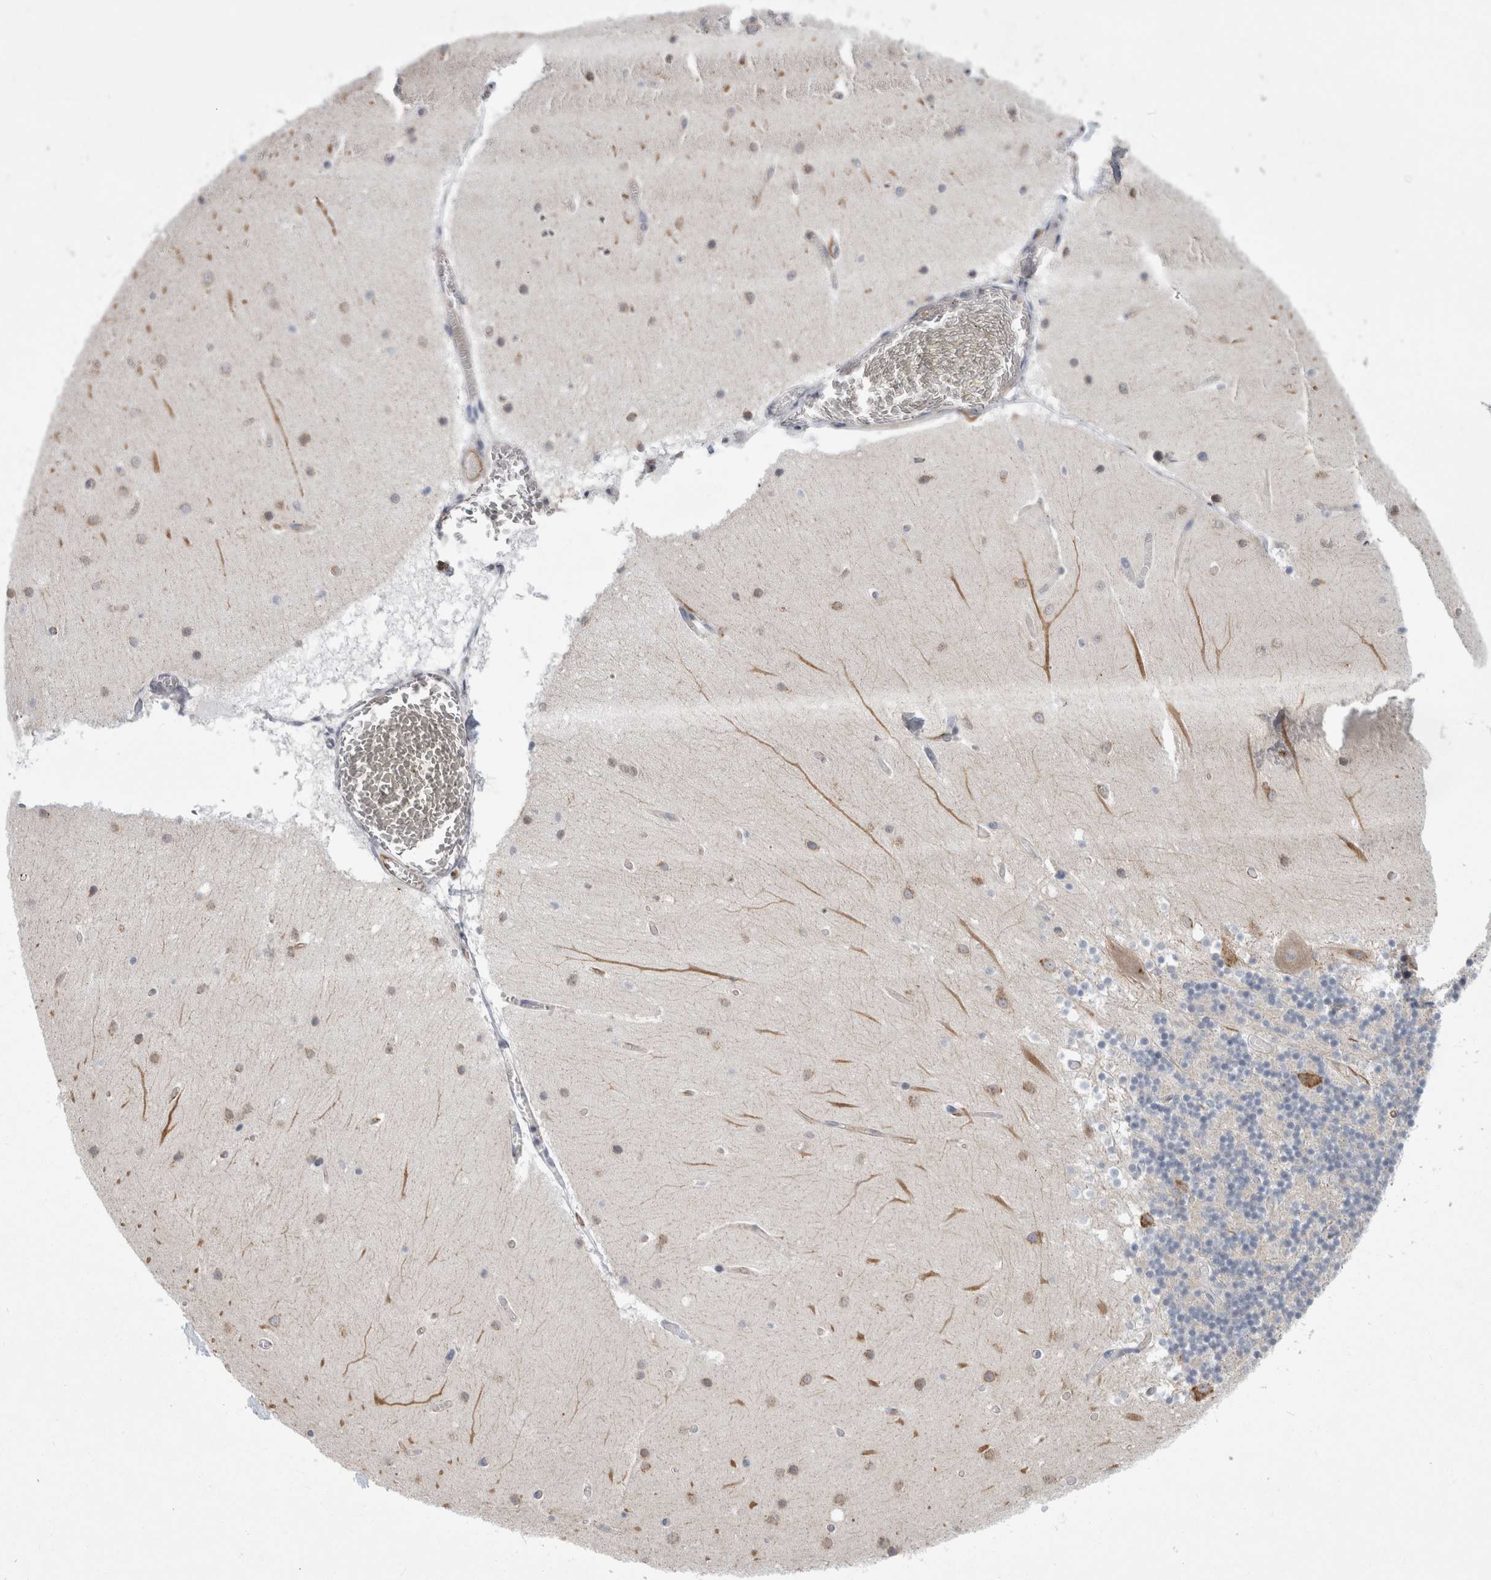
{"staining": {"intensity": "negative", "quantity": "none", "location": "none"}, "tissue": "cerebellum", "cell_type": "Cells in granular layer", "image_type": "normal", "snomed": [{"axis": "morphology", "description": "Normal tissue, NOS"}, {"axis": "topography", "description": "Cerebellum"}], "caption": "DAB (3,3'-diaminobenzidine) immunohistochemical staining of normal human cerebellum exhibits no significant expression in cells in granular layer. (DAB immunohistochemistry with hematoxylin counter stain).", "gene": "FAM83H", "patient": {"sex": "female", "age": 28}}